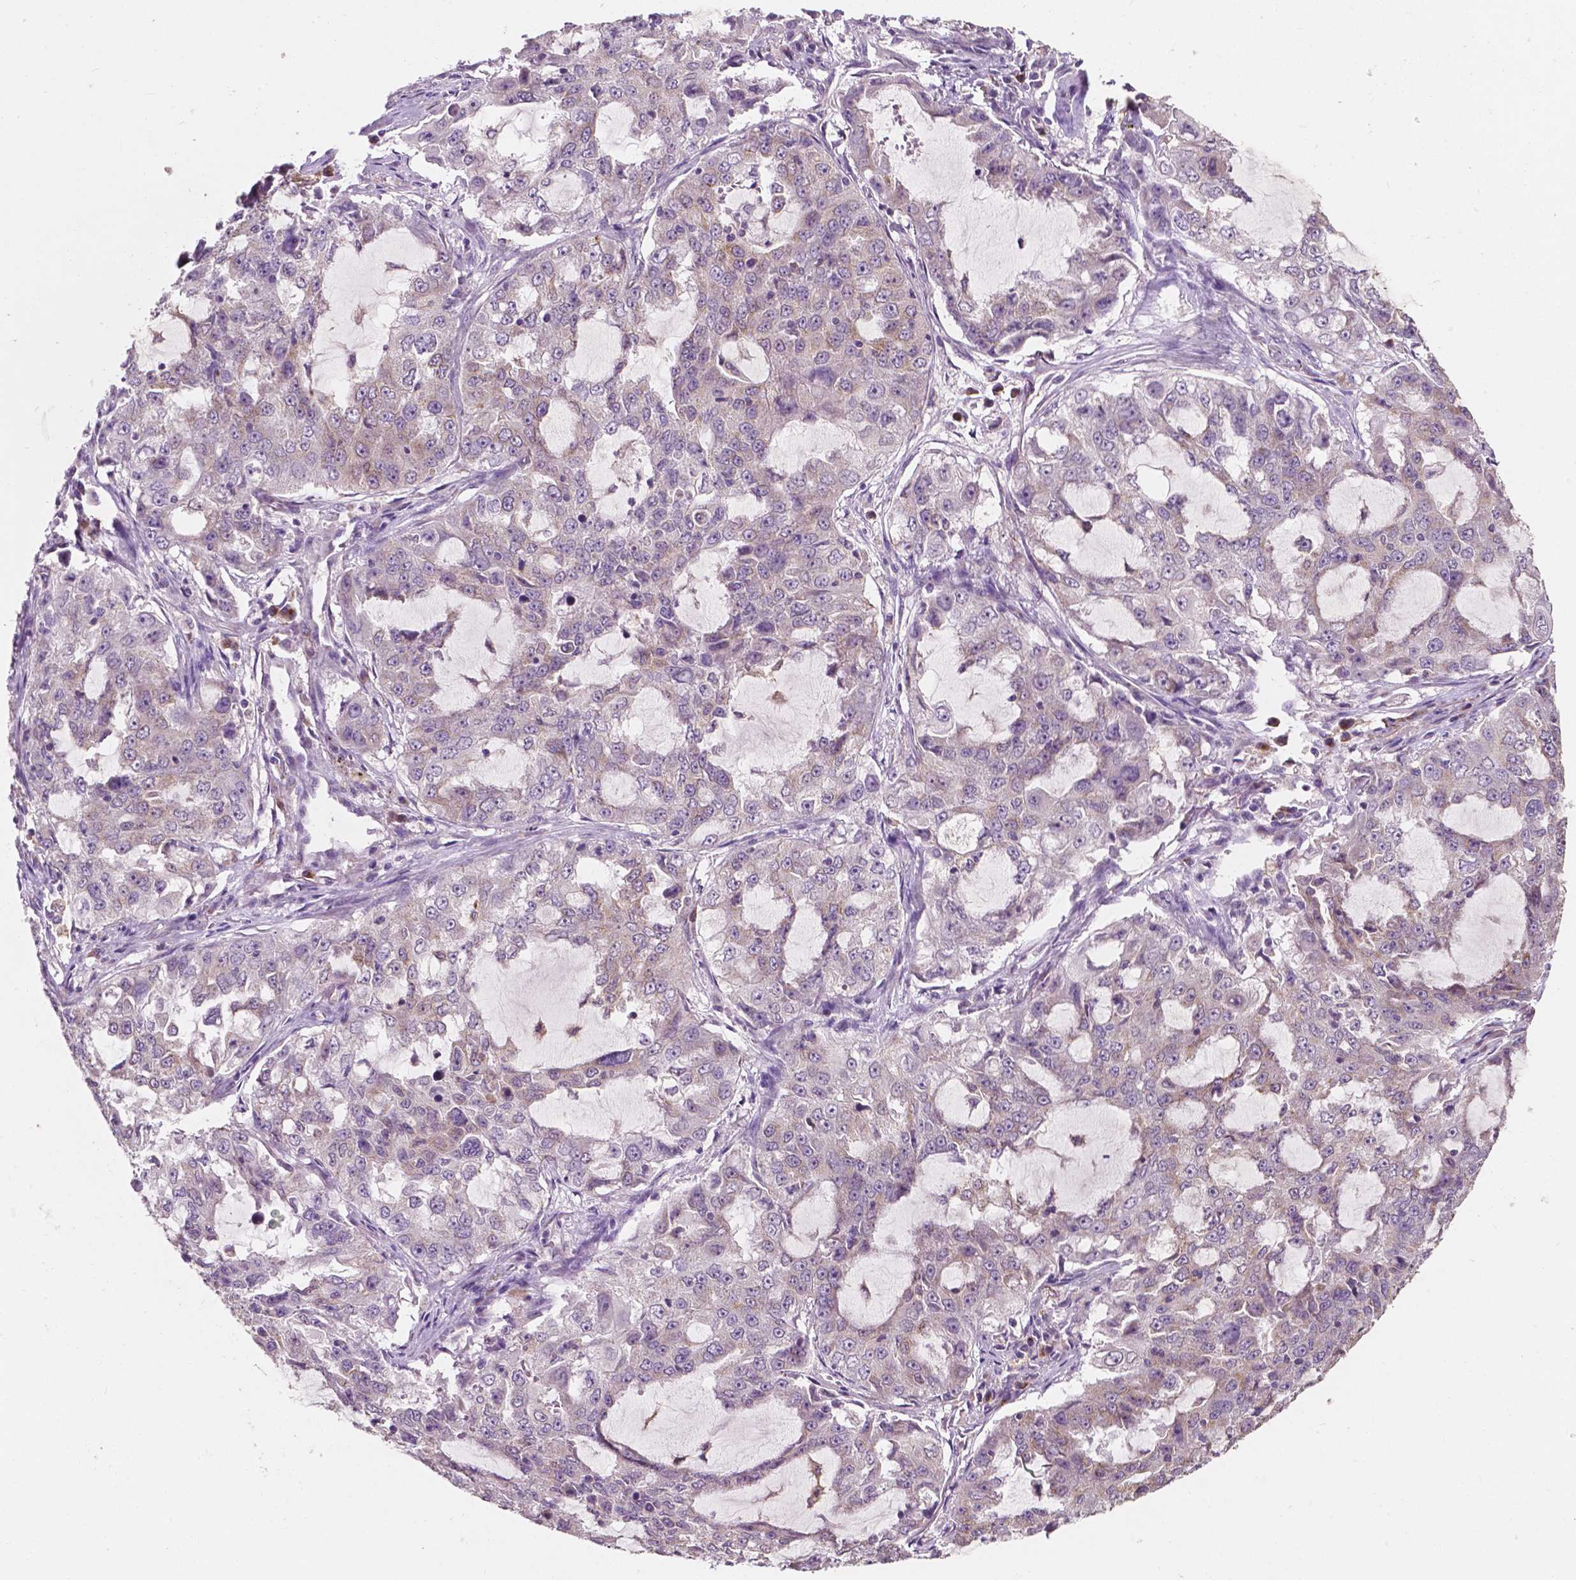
{"staining": {"intensity": "weak", "quantity": "<25%", "location": "cytoplasmic/membranous"}, "tissue": "lung cancer", "cell_type": "Tumor cells", "image_type": "cancer", "snomed": [{"axis": "morphology", "description": "Adenocarcinoma, NOS"}, {"axis": "topography", "description": "Lung"}], "caption": "DAB immunohistochemical staining of lung cancer demonstrates no significant staining in tumor cells.", "gene": "EBAG9", "patient": {"sex": "female", "age": 61}}